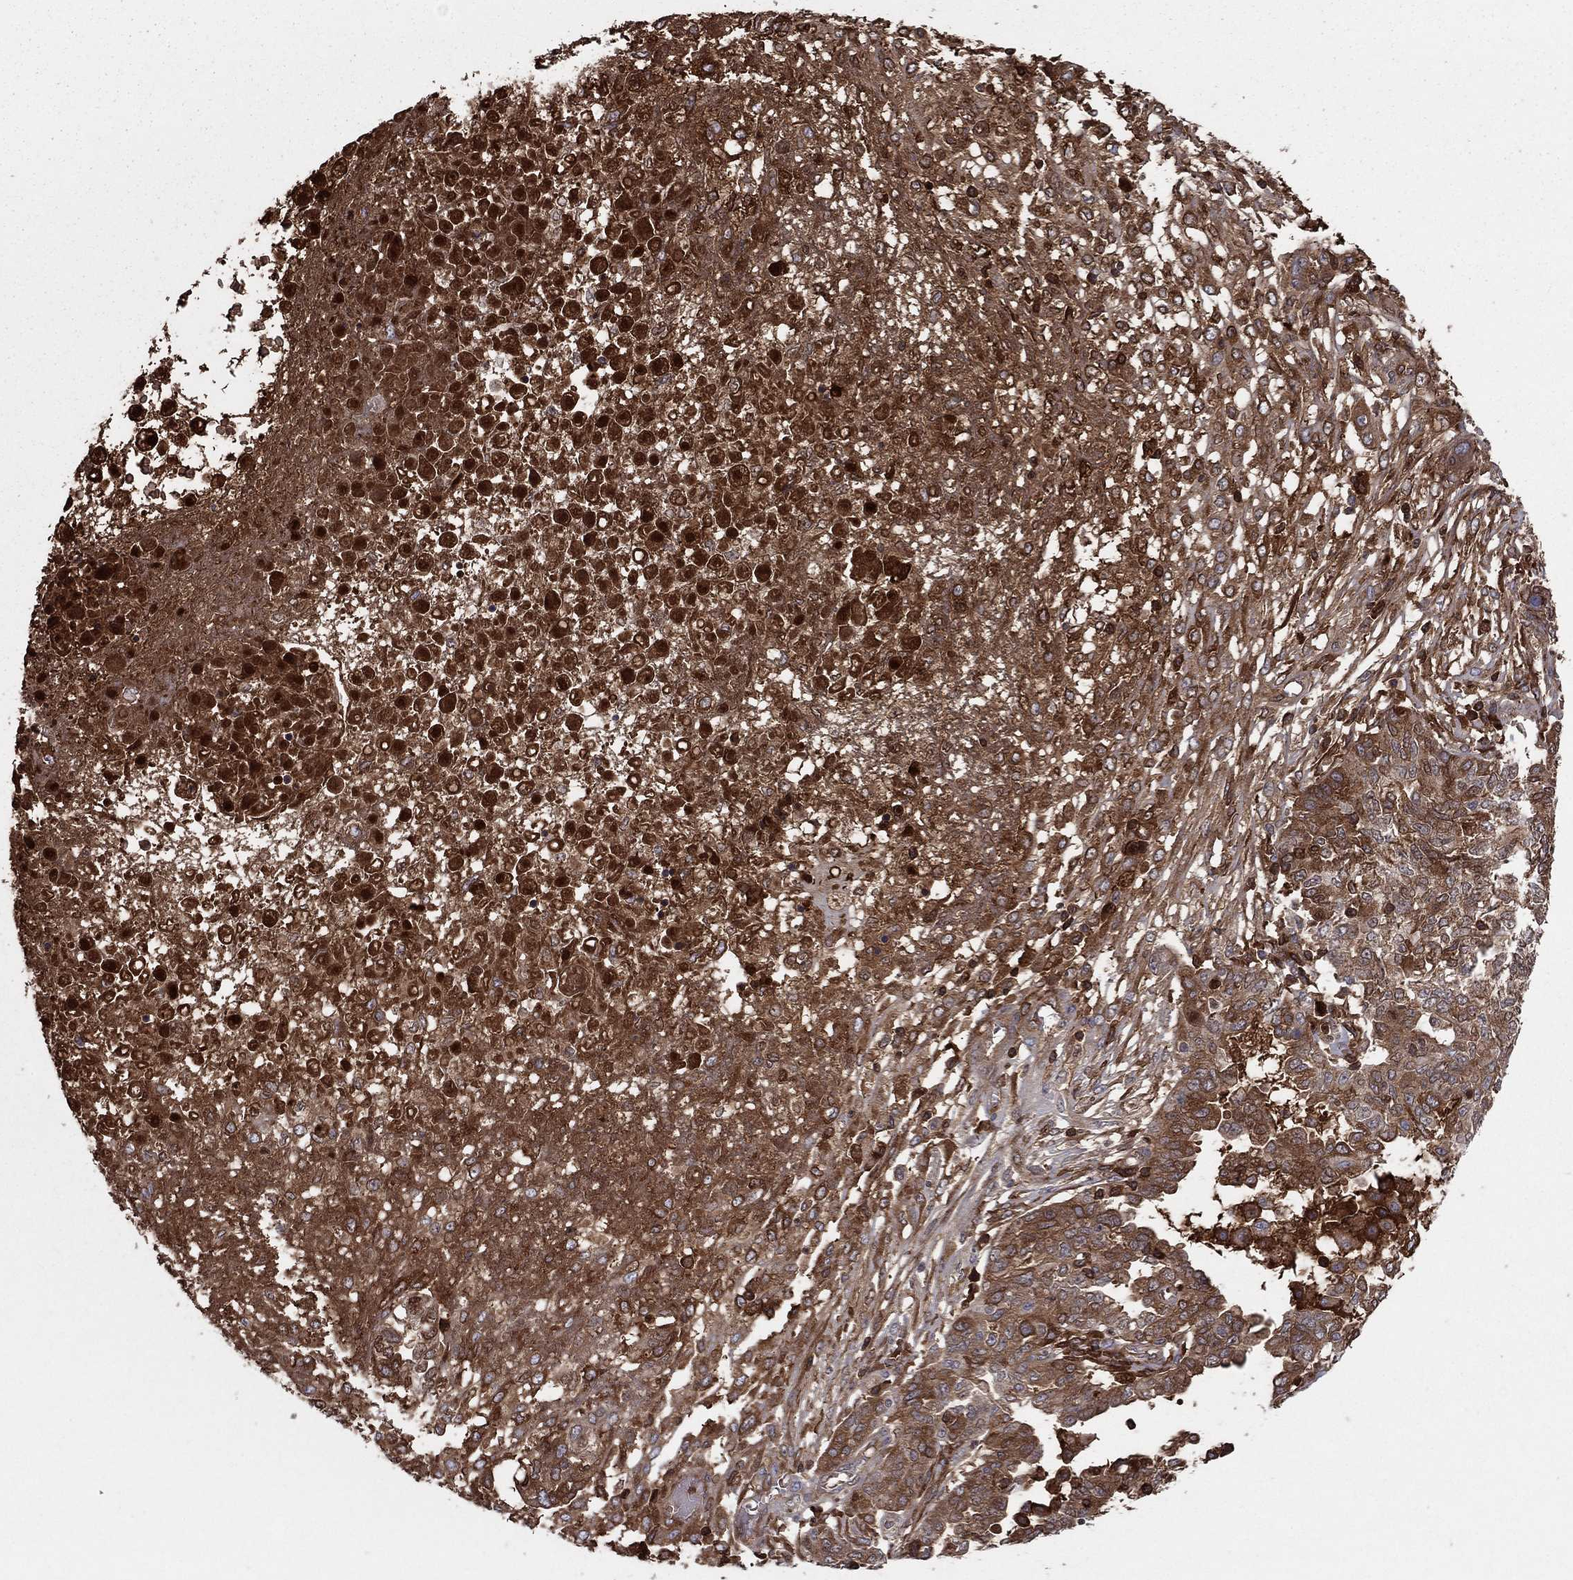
{"staining": {"intensity": "moderate", "quantity": "25%-75%", "location": "cytoplasmic/membranous"}, "tissue": "ovarian cancer", "cell_type": "Tumor cells", "image_type": "cancer", "snomed": [{"axis": "morphology", "description": "Cystadenocarcinoma, serous, NOS"}, {"axis": "topography", "description": "Ovary"}], "caption": "Immunohistochemistry (IHC) photomicrograph of neoplastic tissue: human serous cystadenocarcinoma (ovarian) stained using immunohistochemistry (IHC) demonstrates medium levels of moderate protein expression localized specifically in the cytoplasmic/membranous of tumor cells, appearing as a cytoplasmic/membranous brown color.", "gene": "HPX", "patient": {"sex": "female", "age": 67}}